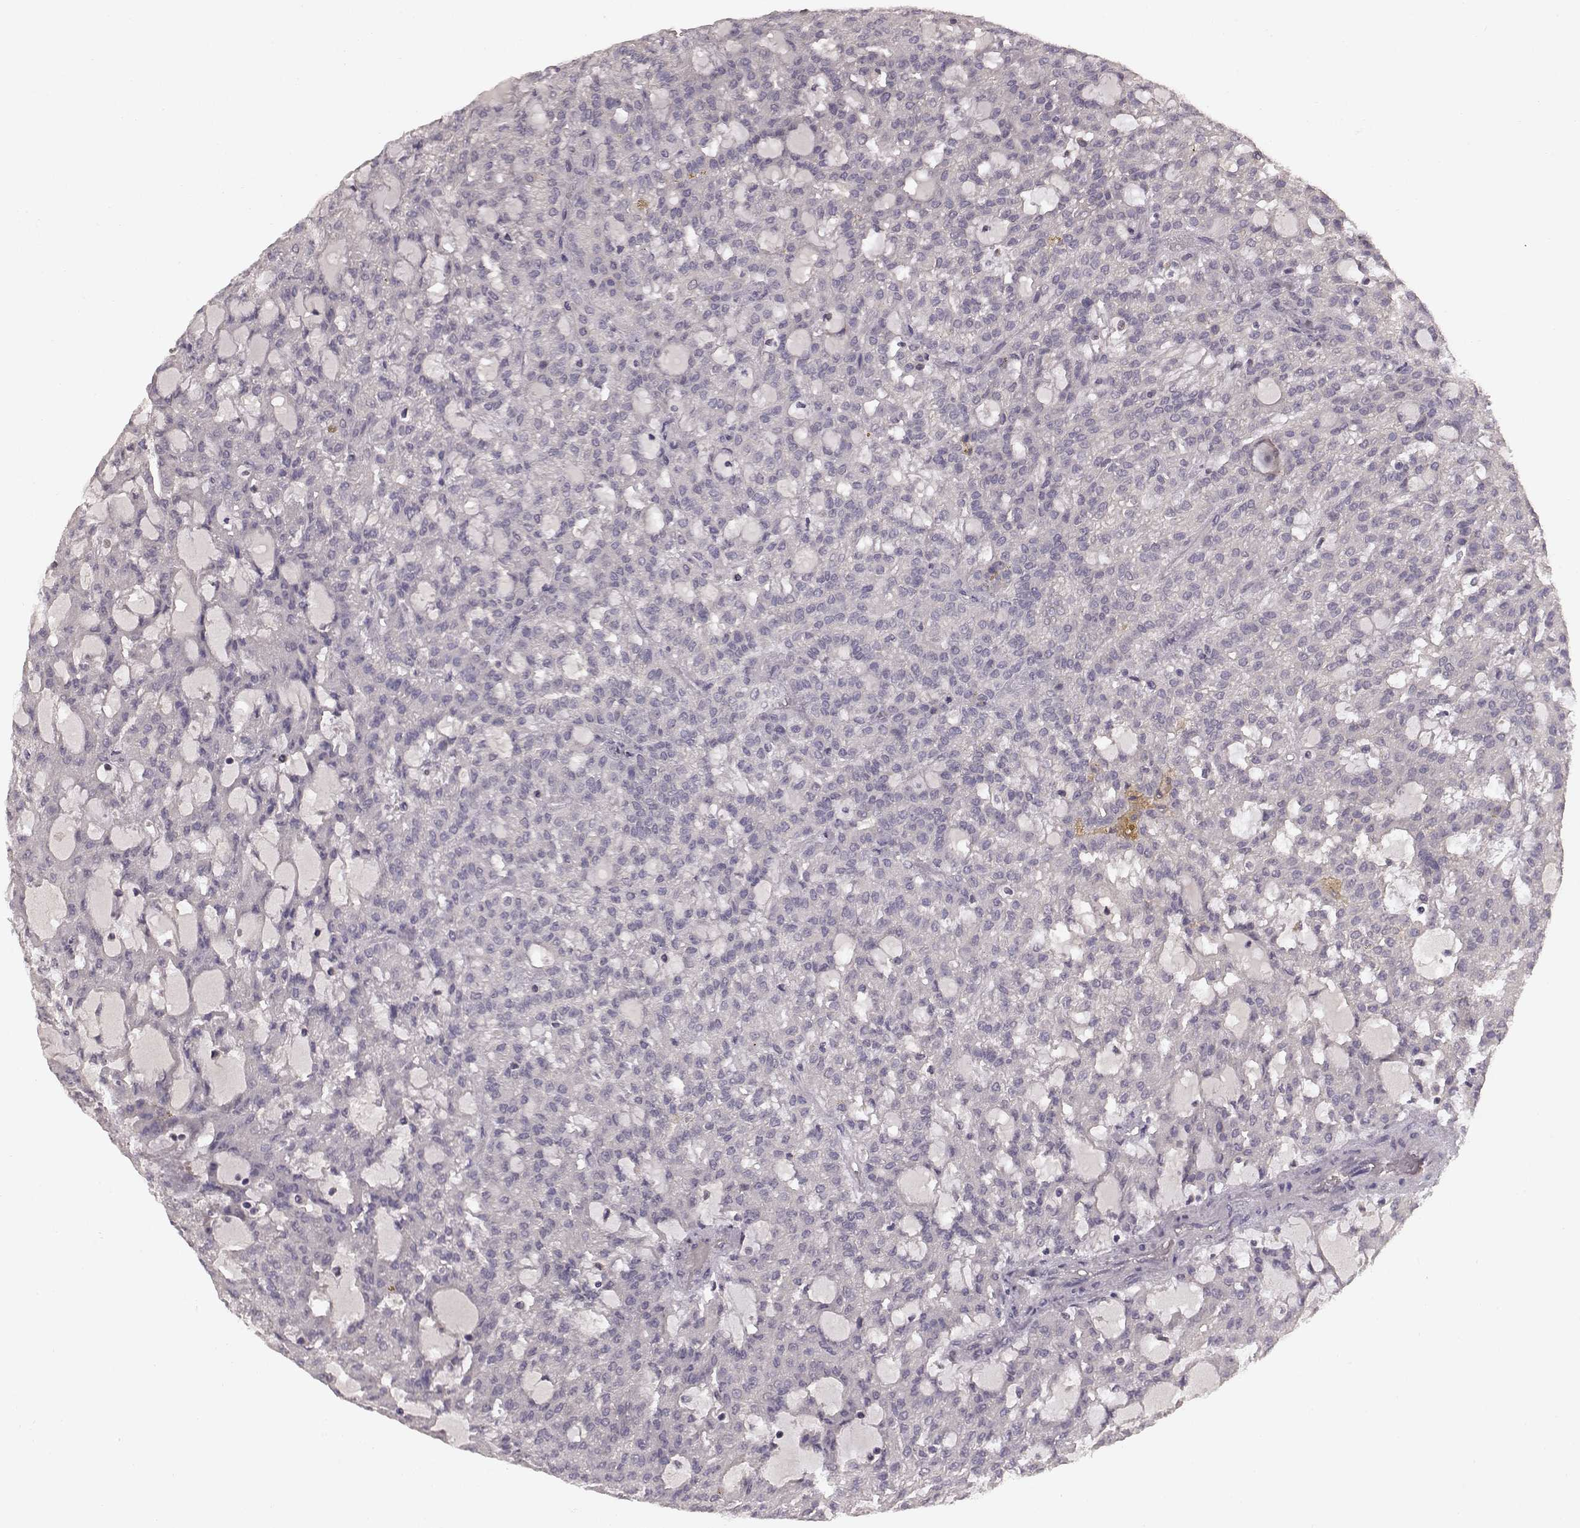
{"staining": {"intensity": "negative", "quantity": "none", "location": "none"}, "tissue": "renal cancer", "cell_type": "Tumor cells", "image_type": "cancer", "snomed": [{"axis": "morphology", "description": "Adenocarcinoma, NOS"}, {"axis": "topography", "description": "Kidney"}], "caption": "Immunohistochemistry micrograph of renal cancer (adenocarcinoma) stained for a protein (brown), which displays no positivity in tumor cells.", "gene": "SLC22A18", "patient": {"sex": "male", "age": 63}}